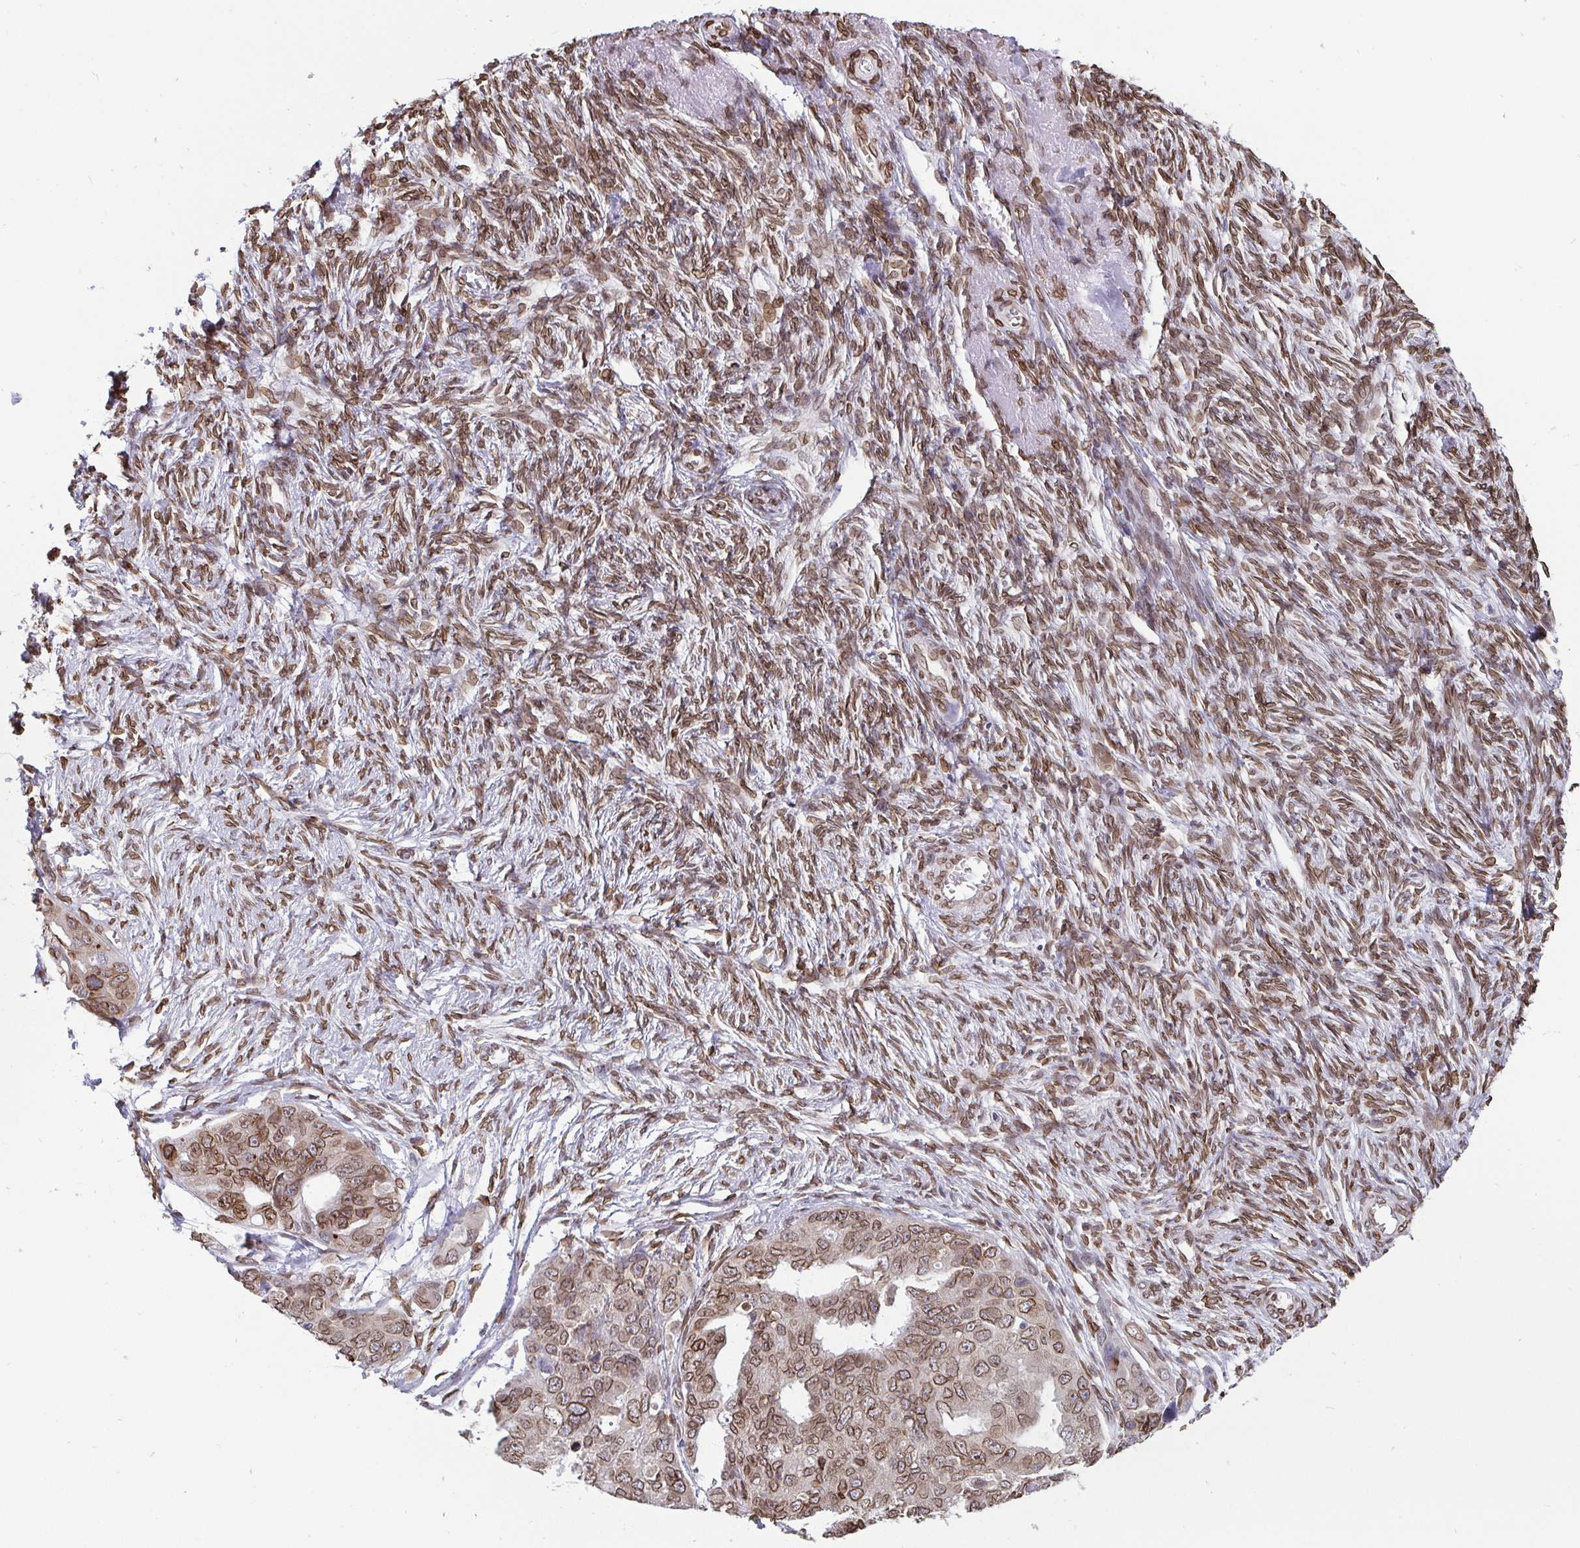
{"staining": {"intensity": "moderate", "quantity": ">75%", "location": "cytoplasmic/membranous,nuclear"}, "tissue": "ovarian cancer", "cell_type": "Tumor cells", "image_type": "cancer", "snomed": [{"axis": "morphology", "description": "Carcinoma, endometroid"}, {"axis": "topography", "description": "Ovary"}], "caption": "Immunohistochemical staining of human endometroid carcinoma (ovarian) shows moderate cytoplasmic/membranous and nuclear protein positivity in about >75% of tumor cells.", "gene": "EMD", "patient": {"sex": "female", "age": 70}}